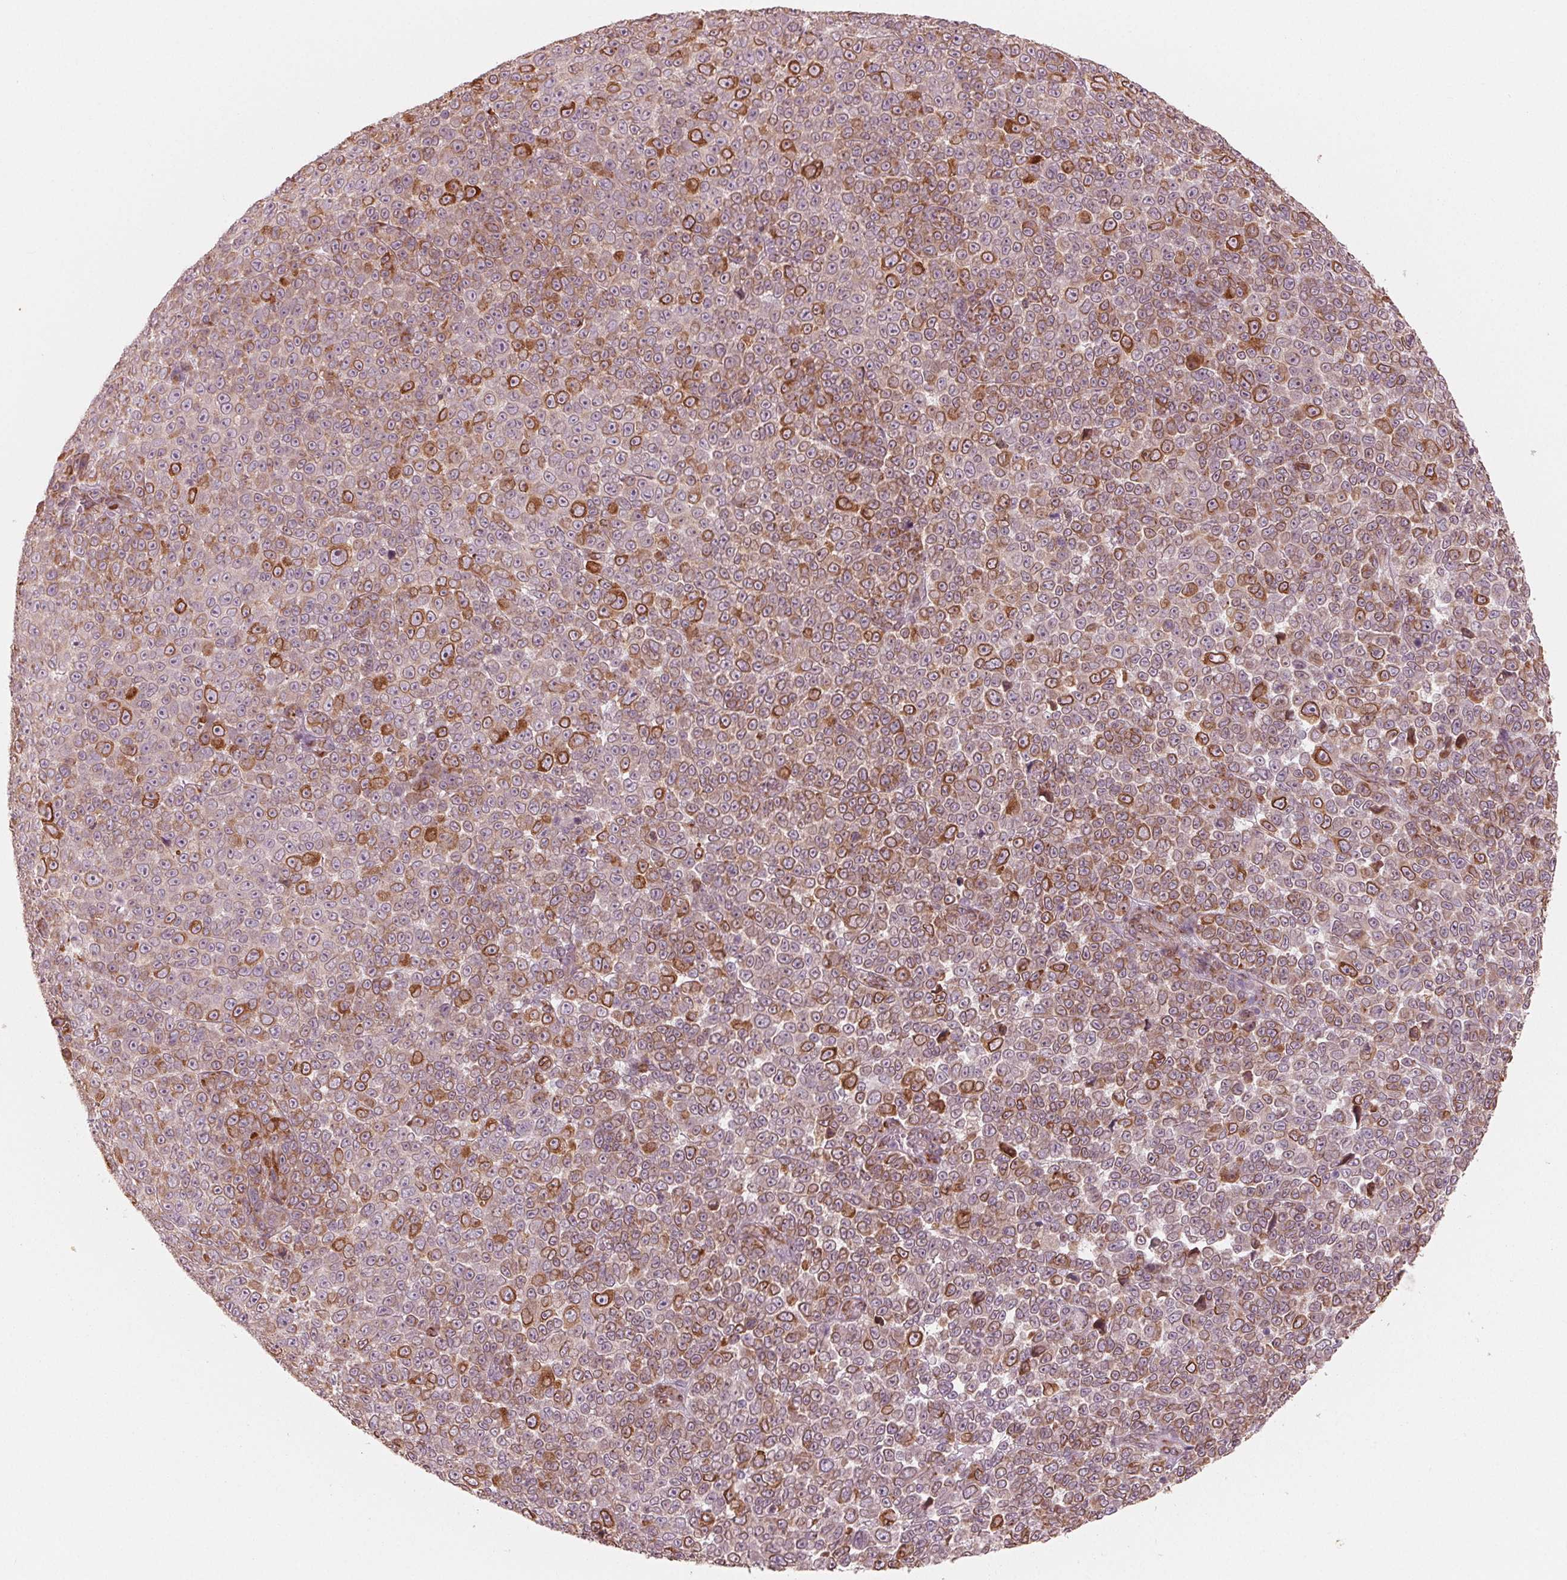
{"staining": {"intensity": "moderate", "quantity": ">75%", "location": "cytoplasmic/membranous"}, "tissue": "melanoma", "cell_type": "Tumor cells", "image_type": "cancer", "snomed": [{"axis": "morphology", "description": "Malignant melanoma, NOS"}, {"axis": "topography", "description": "Skin"}], "caption": "This histopathology image reveals immunohistochemistry staining of malignant melanoma, with medium moderate cytoplasmic/membranous staining in about >75% of tumor cells.", "gene": "IKBIP", "patient": {"sex": "female", "age": 95}}